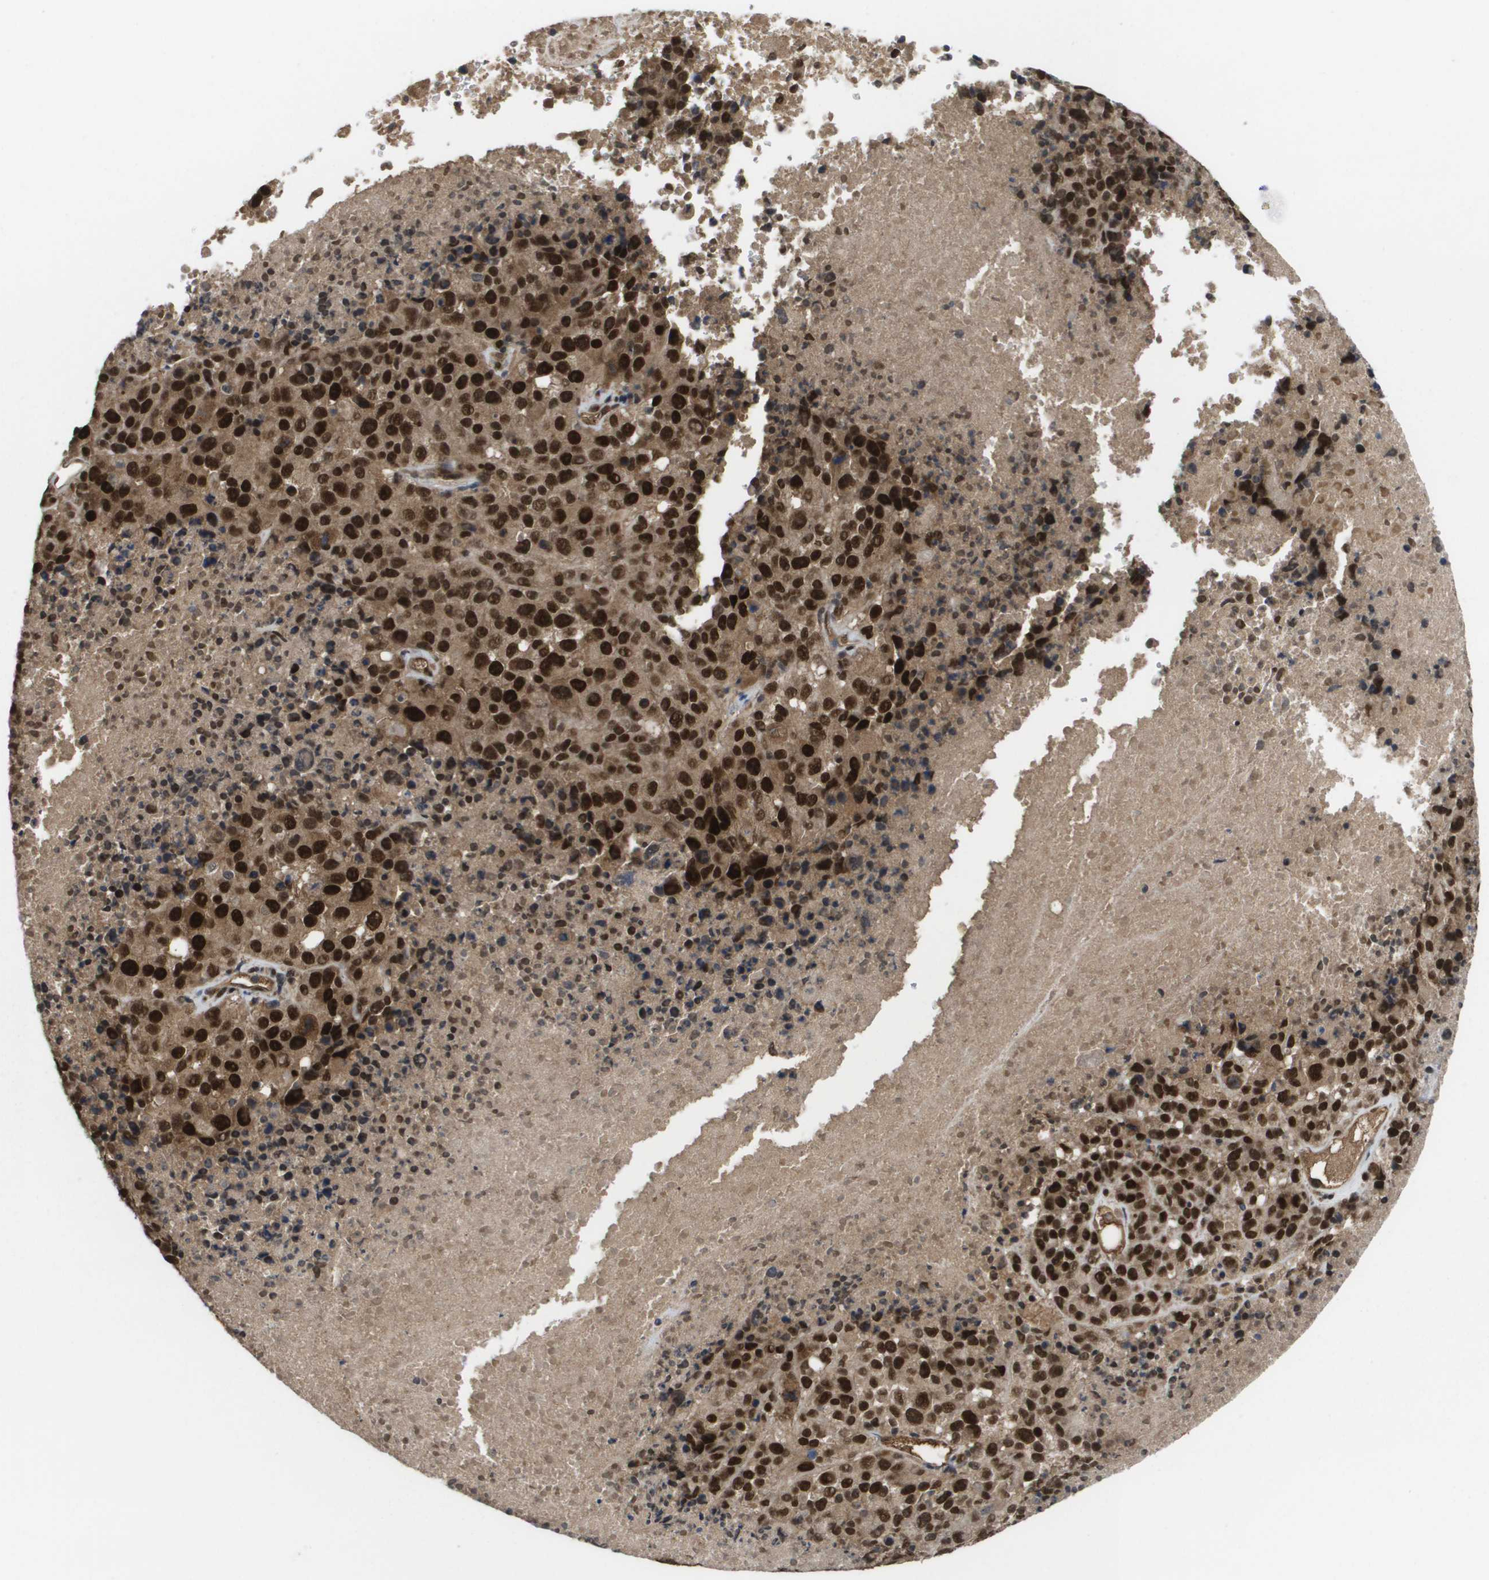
{"staining": {"intensity": "strong", "quantity": ">75%", "location": "cytoplasmic/membranous,nuclear"}, "tissue": "melanoma", "cell_type": "Tumor cells", "image_type": "cancer", "snomed": [{"axis": "morphology", "description": "Malignant melanoma, Metastatic site"}, {"axis": "topography", "description": "Cerebral cortex"}], "caption": "A micrograph of malignant melanoma (metastatic site) stained for a protein exhibits strong cytoplasmic/membranous and nuclear brown staining in tumor cells.", "gene": "AMBRA1", "patient": {"sex": "female", "age": 52}}